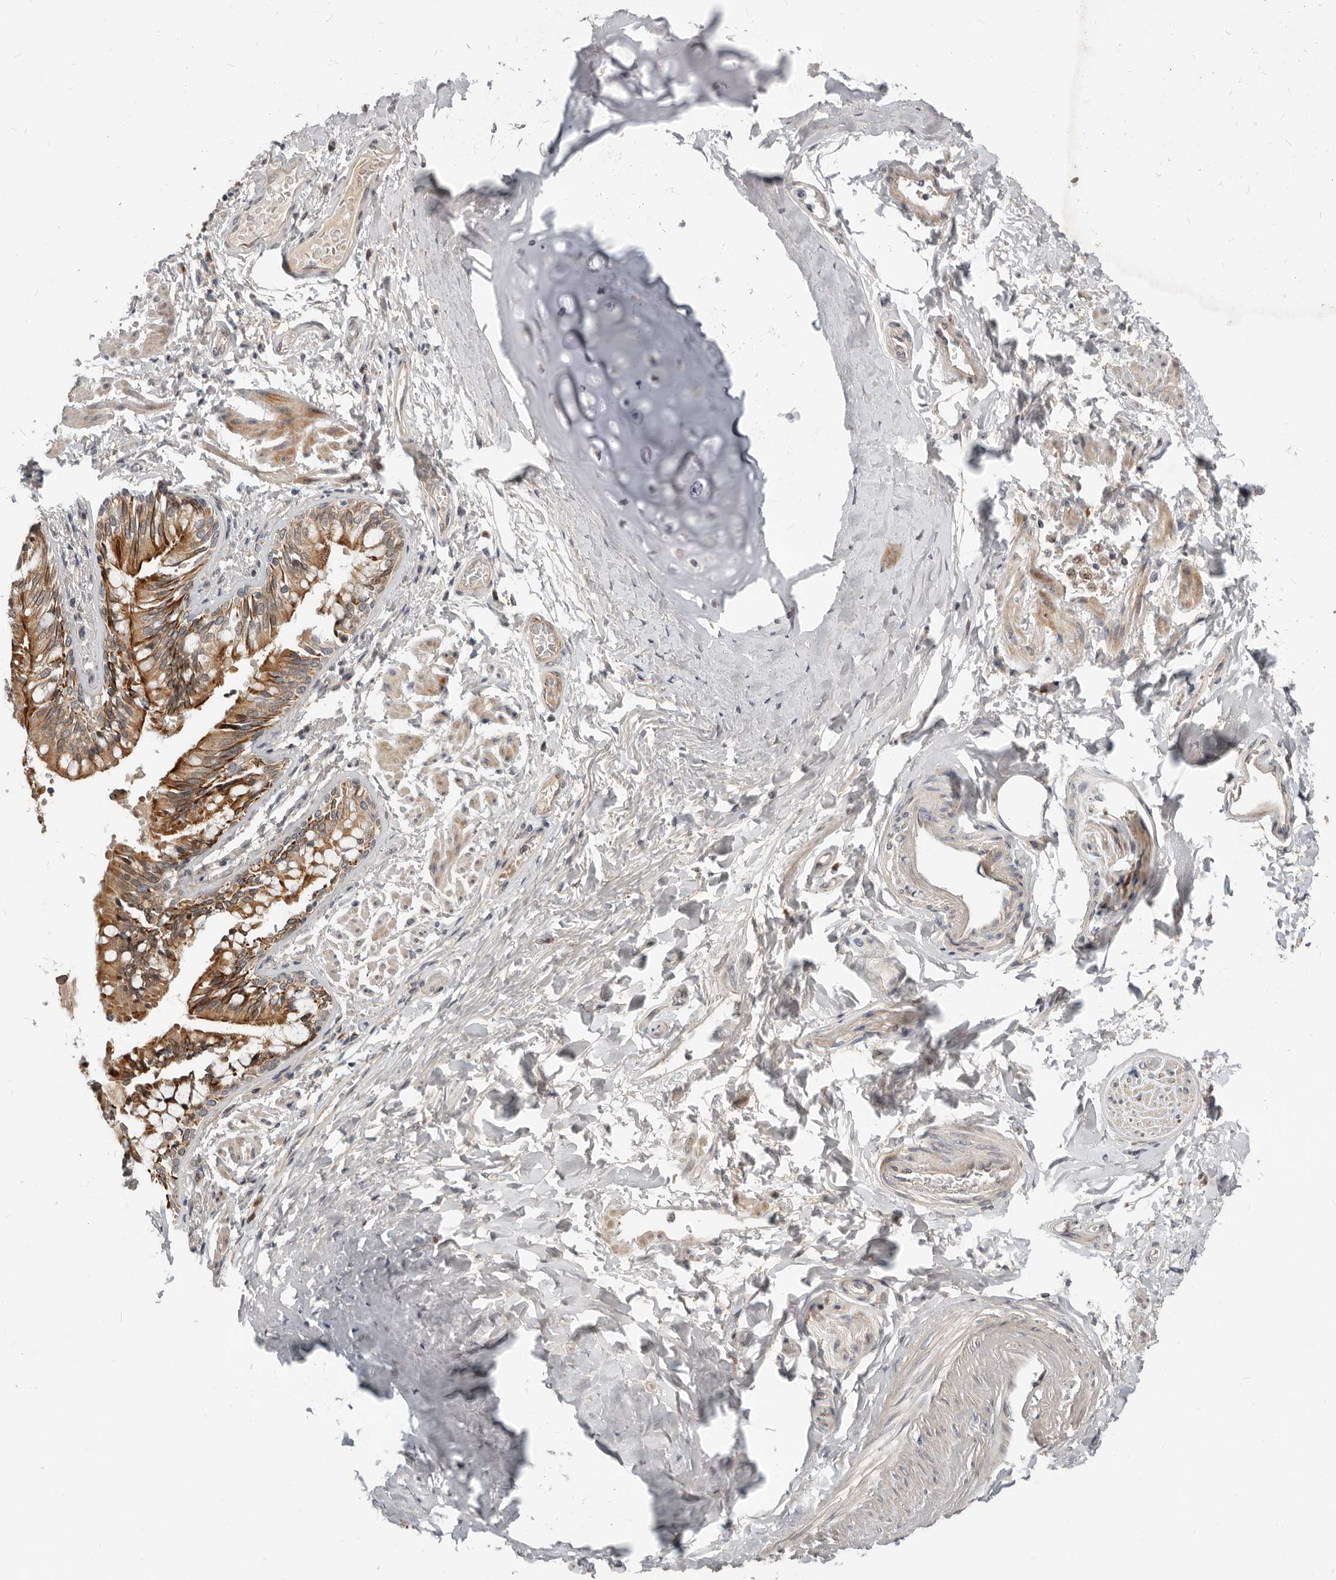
{"staining": {"intensity": "strong", "quantity": ">75%", "location": "cytoplasmic/membranous"}, "tissue": "bronchus", "cell_type": "Respiratory epithelial cells", "image_type": "normal", "snomed": [{"axis": "morphology", "description": "Normal tissue, NOS"}, {"axis": "morphology", "description": "Inflammation, NOS"}, {"axis": "topography", "description": "Lung"}], "caption": "This micrograph shows immunohistochemistry (IHC) staining of benign bronchus, with high strong cytoplasmic/membranous expression in about >75% of respiratory epithelial cells.", "gene": "NPY4R2", "patient": {"sex": "female", "age": 46}}